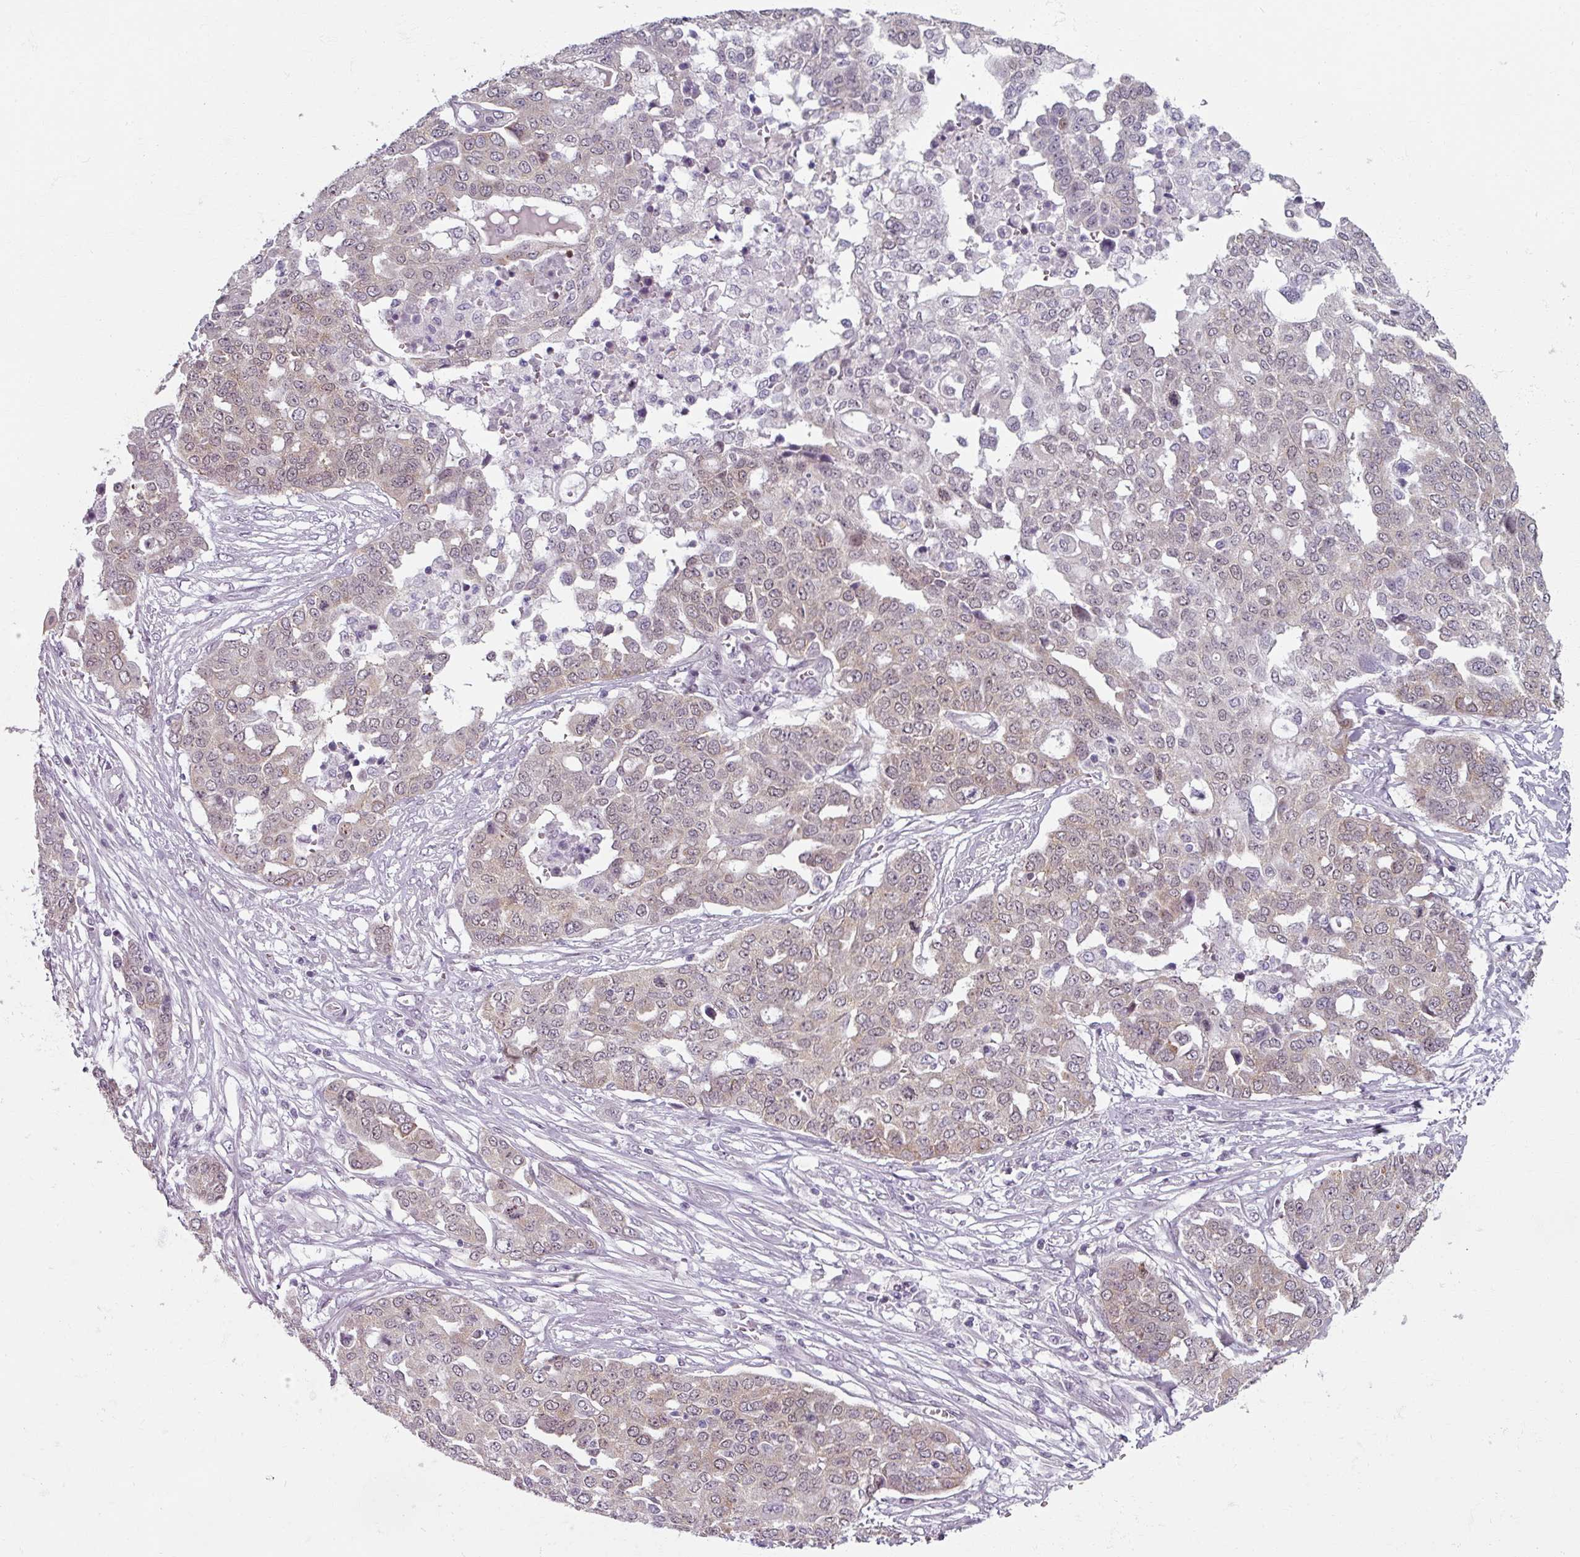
{"staining": {"intensity": "weak", "quantity": "25%-75%", "location": "cytoplasmic/membranous,nuclear"}, "tissue": "ovarian cancer", "cell_type": "Tumor cells", "image_type": "cancer", "snomed": [{"axis": "morphology", "description": "Cystadenocarcinoma, serous, NOS"}, {"axis": "topography", "description": "Soft tissue"}, {"axis": "topography", "description": "Ovary"}], "caption": "Ovarian cancer stained with a brown dye reveals weak cytoplasmic/membranous and nuclear positive staining in about 25%-75% of tumor cells.", "gene": "RIPOR3", "patient": {"sex": "female", "age": 57}}